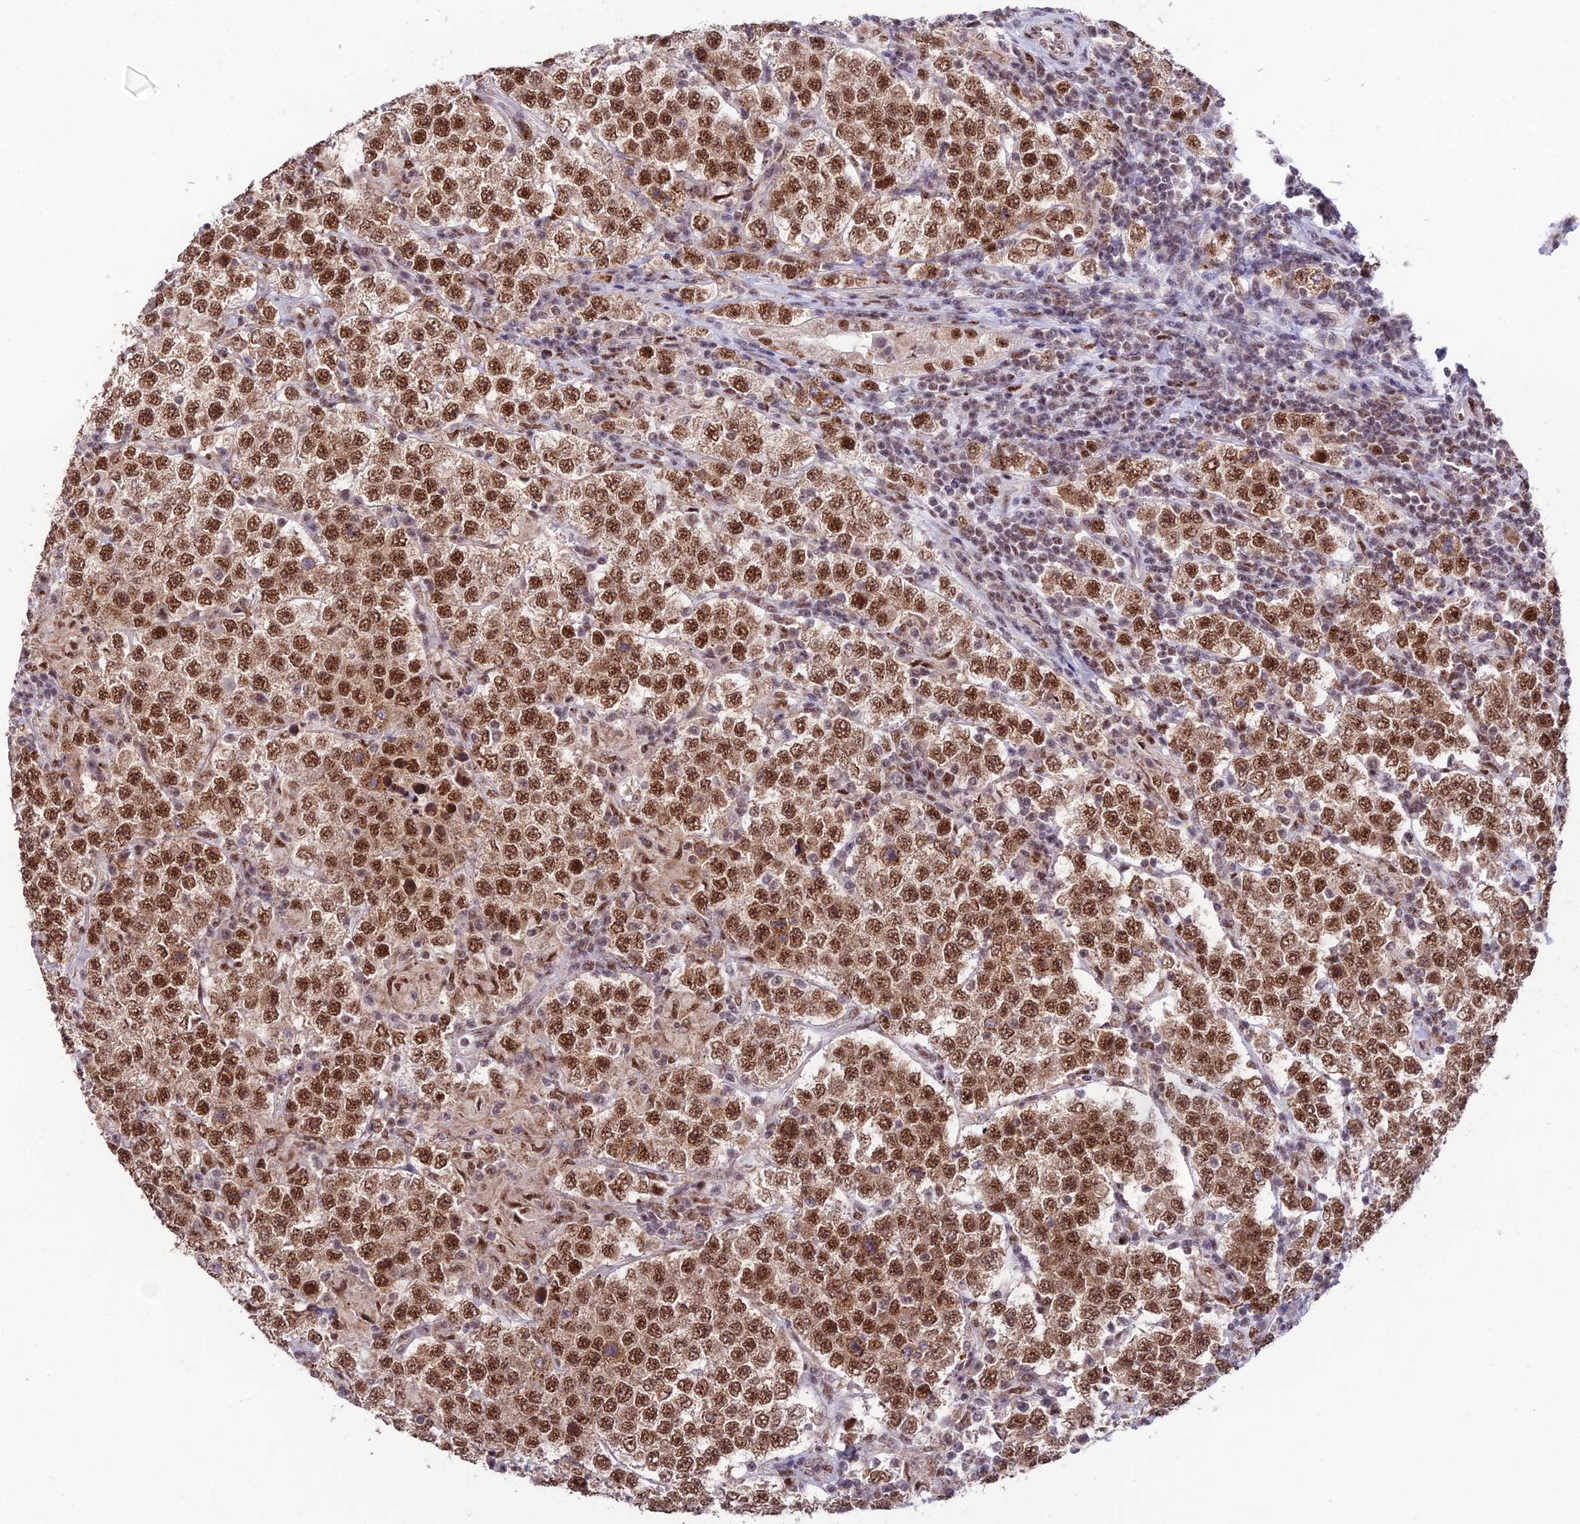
{"staining": {"intensity": "moderate", "quantity": ">75%", "location": "nuclear"}, "tissue": "testis cancer", "cell_type": "Tumor cells", "image_type": "cancer", "snomed": [{"axis": "morphology", "description": "Normal tissue, NOS"}, {"axis": "morphology", "description": "Urothelial carcinoma, High grade"}, {"axis": "morphology", "description": "Seminoma, NOS"}, {"axis": "morphology", "description": "Carcinoma, Embryonal, NOS"}, {"axis": "topography", "description": "Urinary bladder"}, {"axis": "topography", "description": "Testis"}], "caption": "The micrograph demonstrates a brown stain indicating the presence of a protein in the nuclear of tumor cells in testis cancer. (brown staining indicates protein expression, while blue staining denotes nuclei).", "gene": "THOC7", "patient": {"sex": "male", "age": 41}}